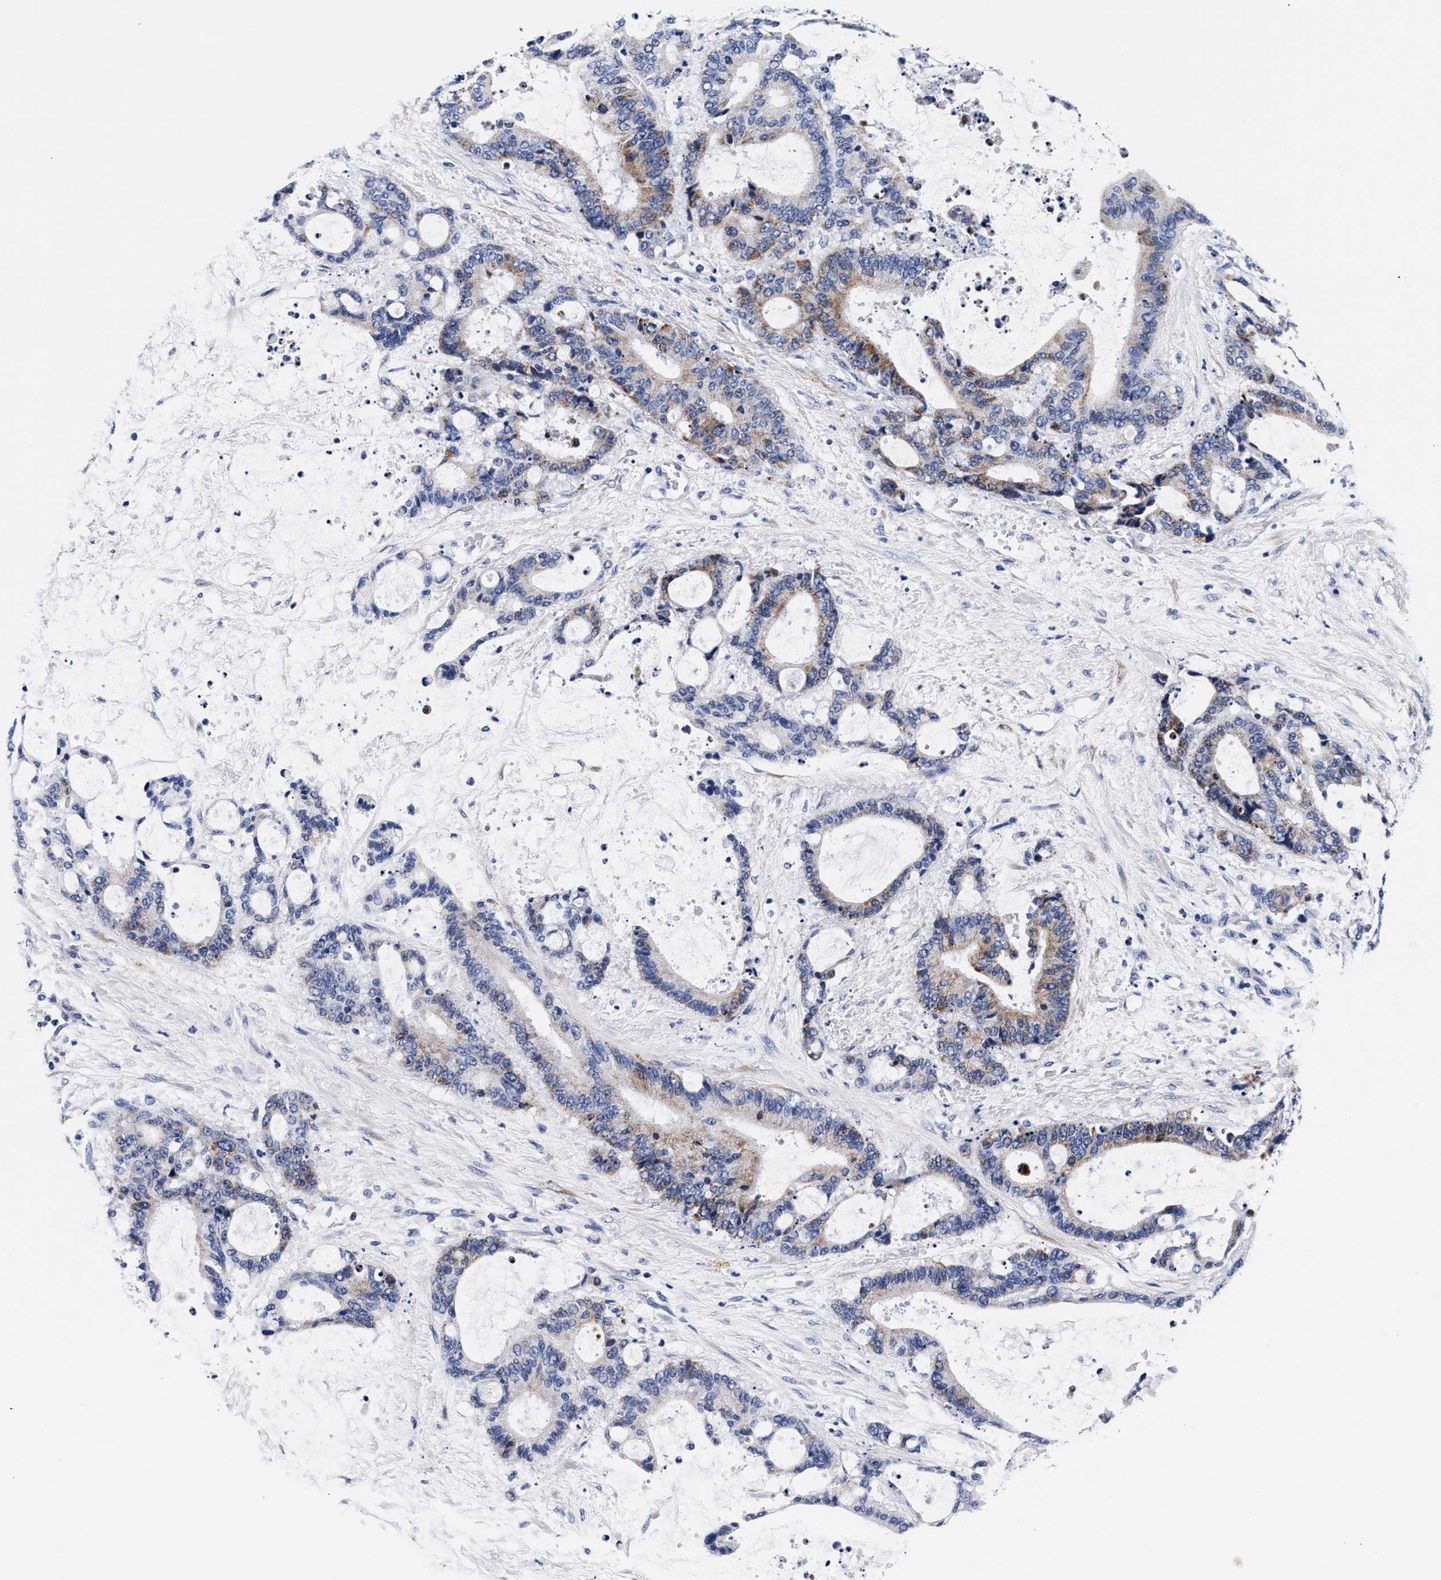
{"staining": {"intensity": "moderate", "quantity": "25%-75%", "location": "cytoplasmic/membranous"}, "tissue": "liver cancer", "cell_type": "Tumor cells", "image_type": "cancer", "snomed": [{"axis": "morphology", "description": "Normal tissue, NOS"}, {"axis": "morphology", "description": "Cholangiocarcinoma"}, {"axis": "topography", "description": "Liver"}, {"axis": "topography", "description": "Peripheral nerve tissue"}], "caption": "Cholangiocarcinoma (liver) stained for a protein (brown) exhibits moderate cytoplasmic/membranous positive expression in about 25%-75% of tumor cells.", "gene": "RAB3B", "patient": {"sex": "female", "age": 73}}